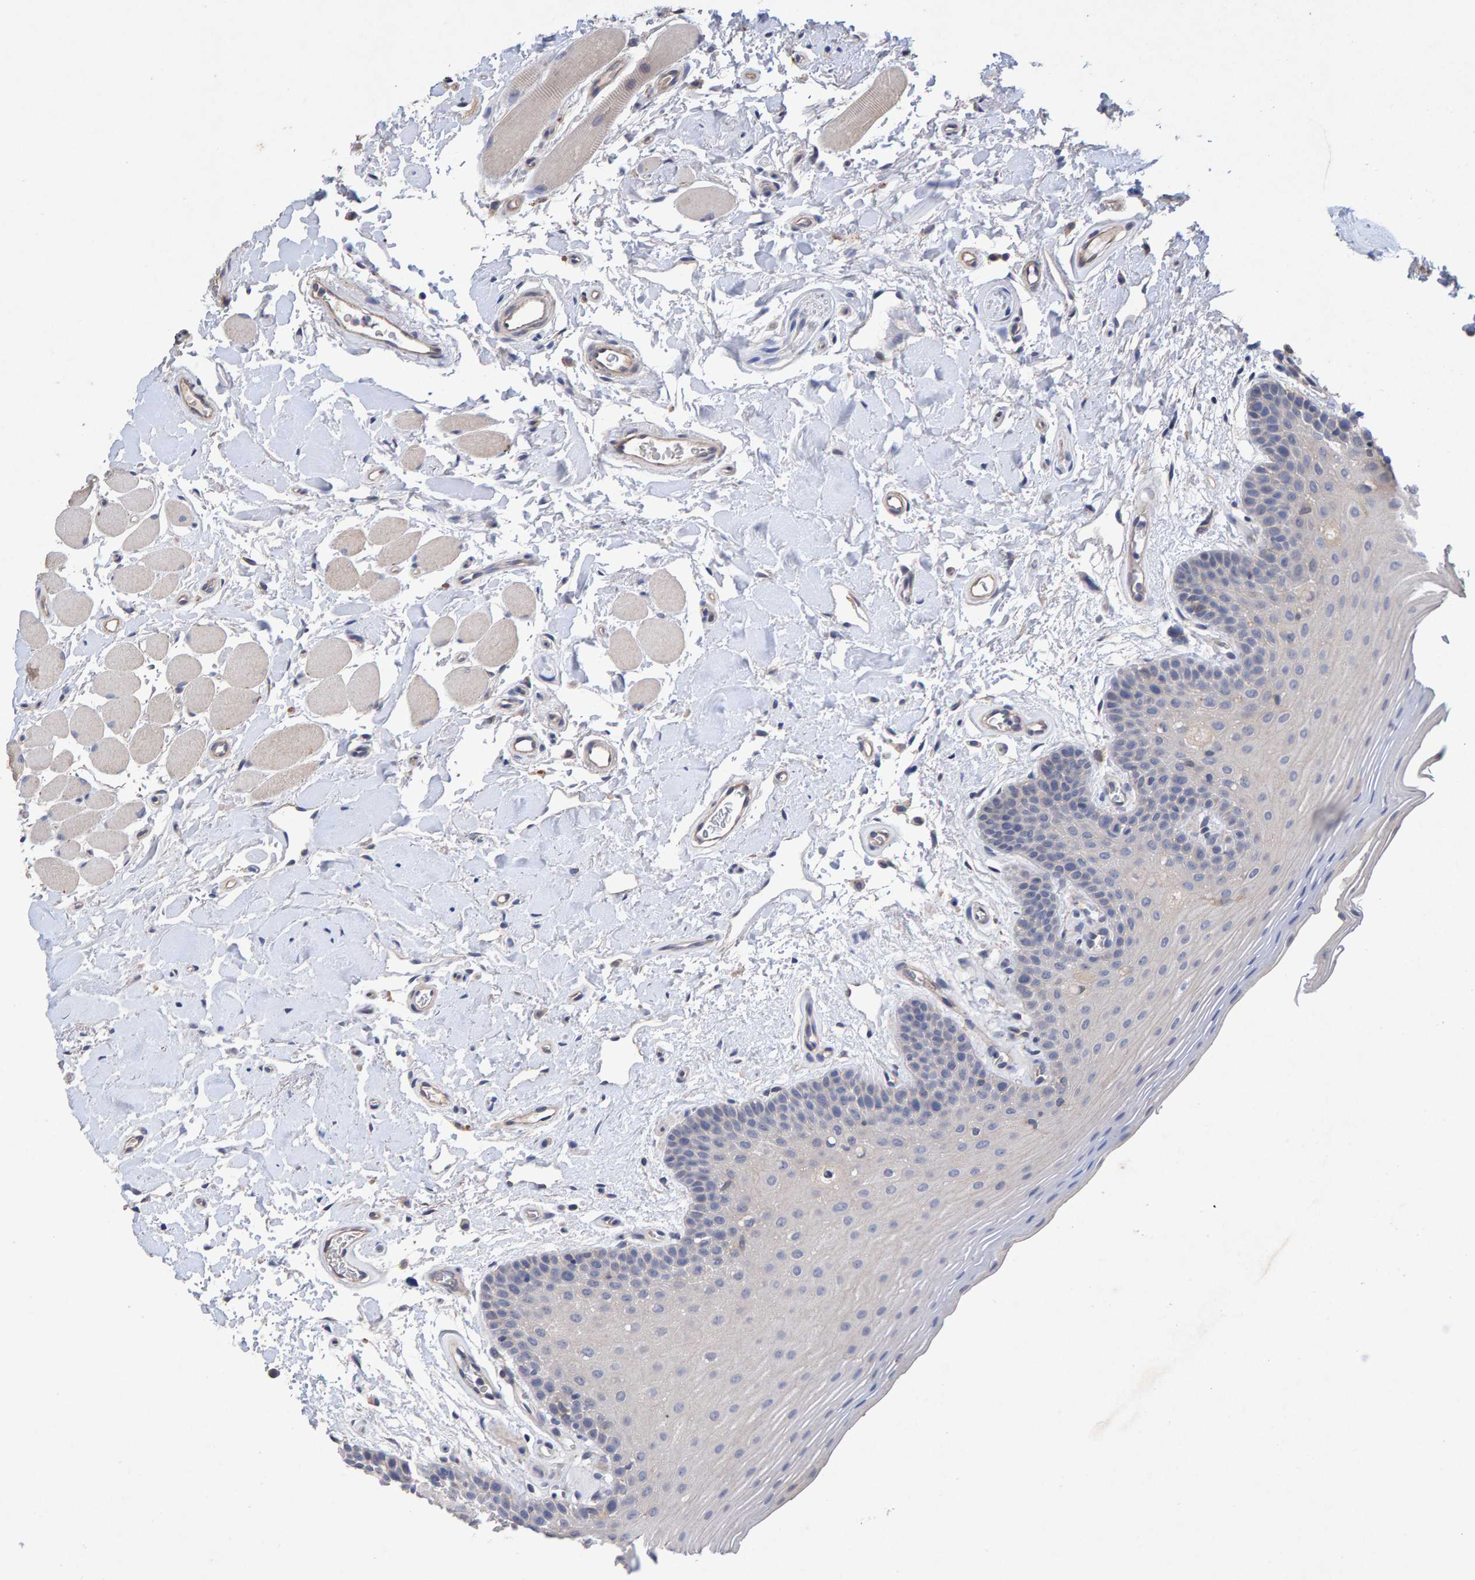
{"staining": {"intensity": "weak", "quantity": "<25%", "location": "cytoplasmic/membranous"}, "tissue": "oral mucosa", "cell_type": "Squamous epithelial cells", "image_type": "normal", "snomed": [{"axis": "morphology", "description": "Normal tissue, NOS"}, {"axis": "topography", "description": "Oral tissue"}], "caption": "A micrograph of human oral mucosa is negative for staining in squamous epithelial cells. (DAB (3,3'-diaminobenzidine) immunohistochemistry (IHC), high magnification).", "gene": "EFR3A", "patient": {"sex": "male", "age": 62}}